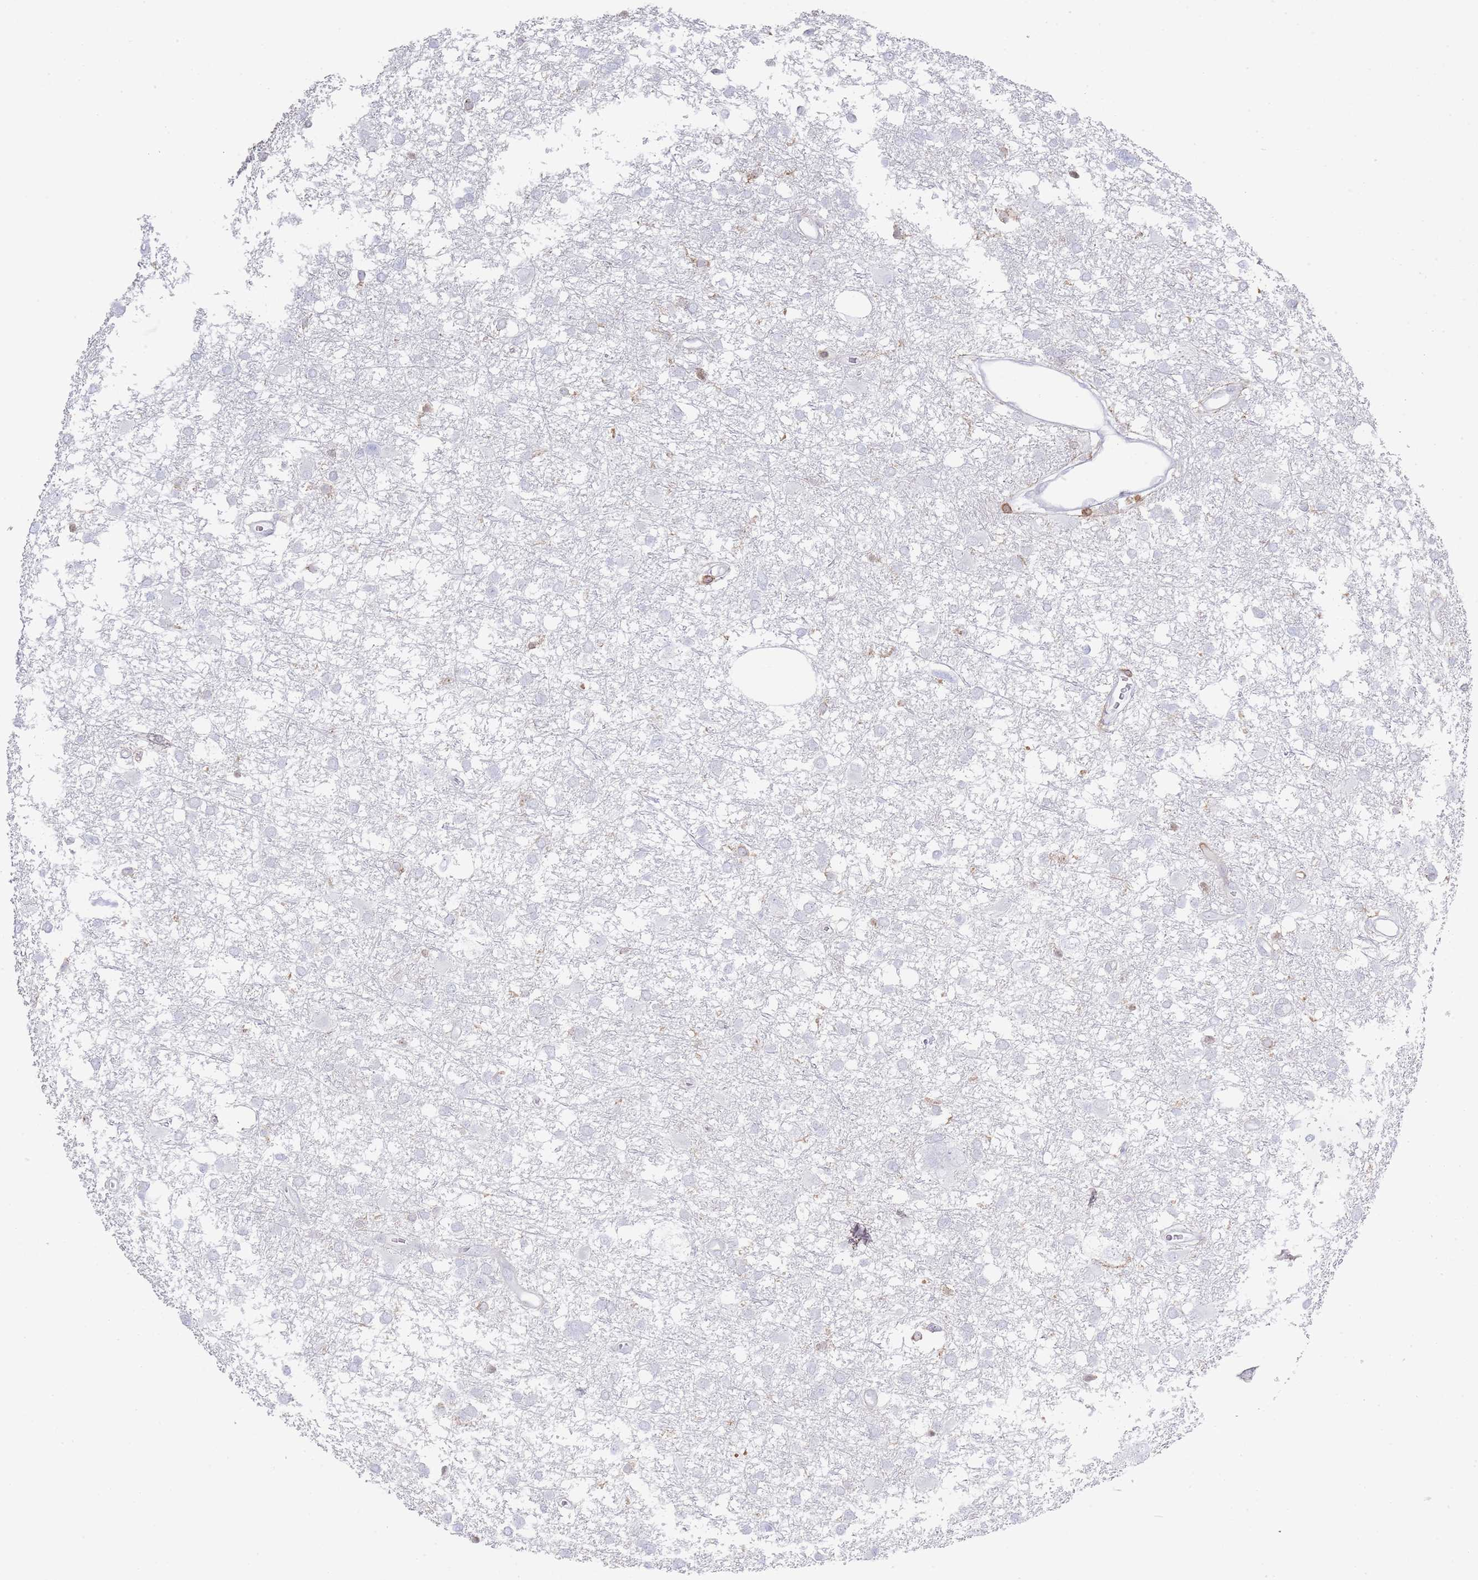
{"staining": {"intensity": "negative", "quantity": "none", "location": "none"}, "tissue": "glioma", "cell_type": "Tumor cells", "image_type": "cancer", "snomed": [{"axis": "morphology", "description": "Glioma, malignant, High grade"}, {"axis": "topography", "description": "Brain"}], "caption": "An image of human malignant glioma (high-grade) is negative for staining in tumor cells. (DAB immunohistochemistry, high magnification).", "gene": "LPXN", "patient": {"sex": "male", "age": 61}}